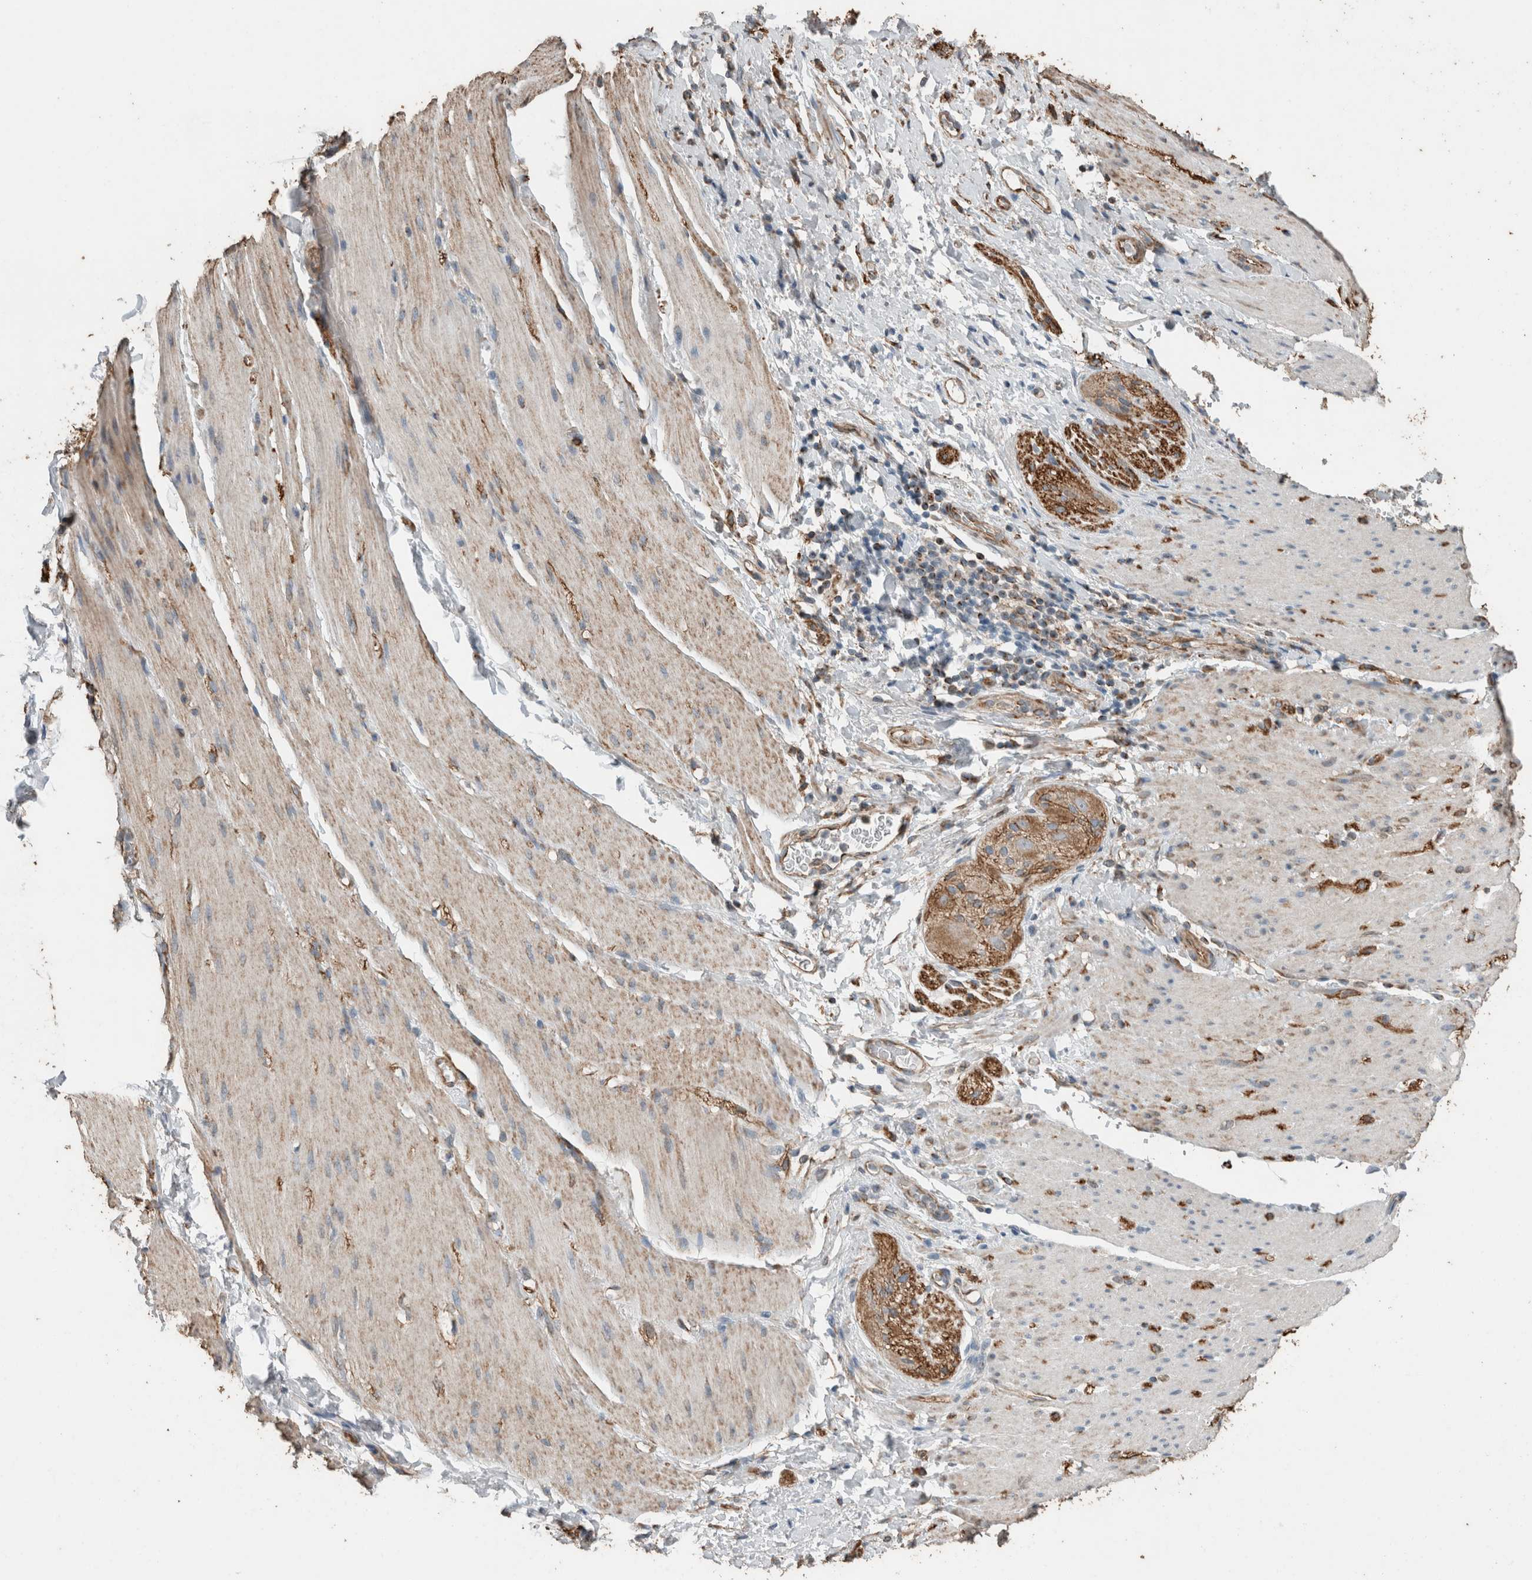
{"staining": {"intensity": "weak", "quantity": "25%-75%", "location": "cytoplasmic/membranous"}, "tissue": "smooth muscle", "cell_type": "Smooth muscle cells", "image_type": "normal", "snomed": [{"axis": "morphology", "description": "Normal tissue, NOS"}, {"axis": "topography", "description": "Smooth muscle"}, {"axis": "topography", "description": "Small intestine"}], "caption": "An image of smooth muscle stained for a protein displays weak cytoplasmic/membranous brown staining in smooth muscle cells.", "gene": "ACVR2B", "patient": {"sex": "female", "age": 84}}